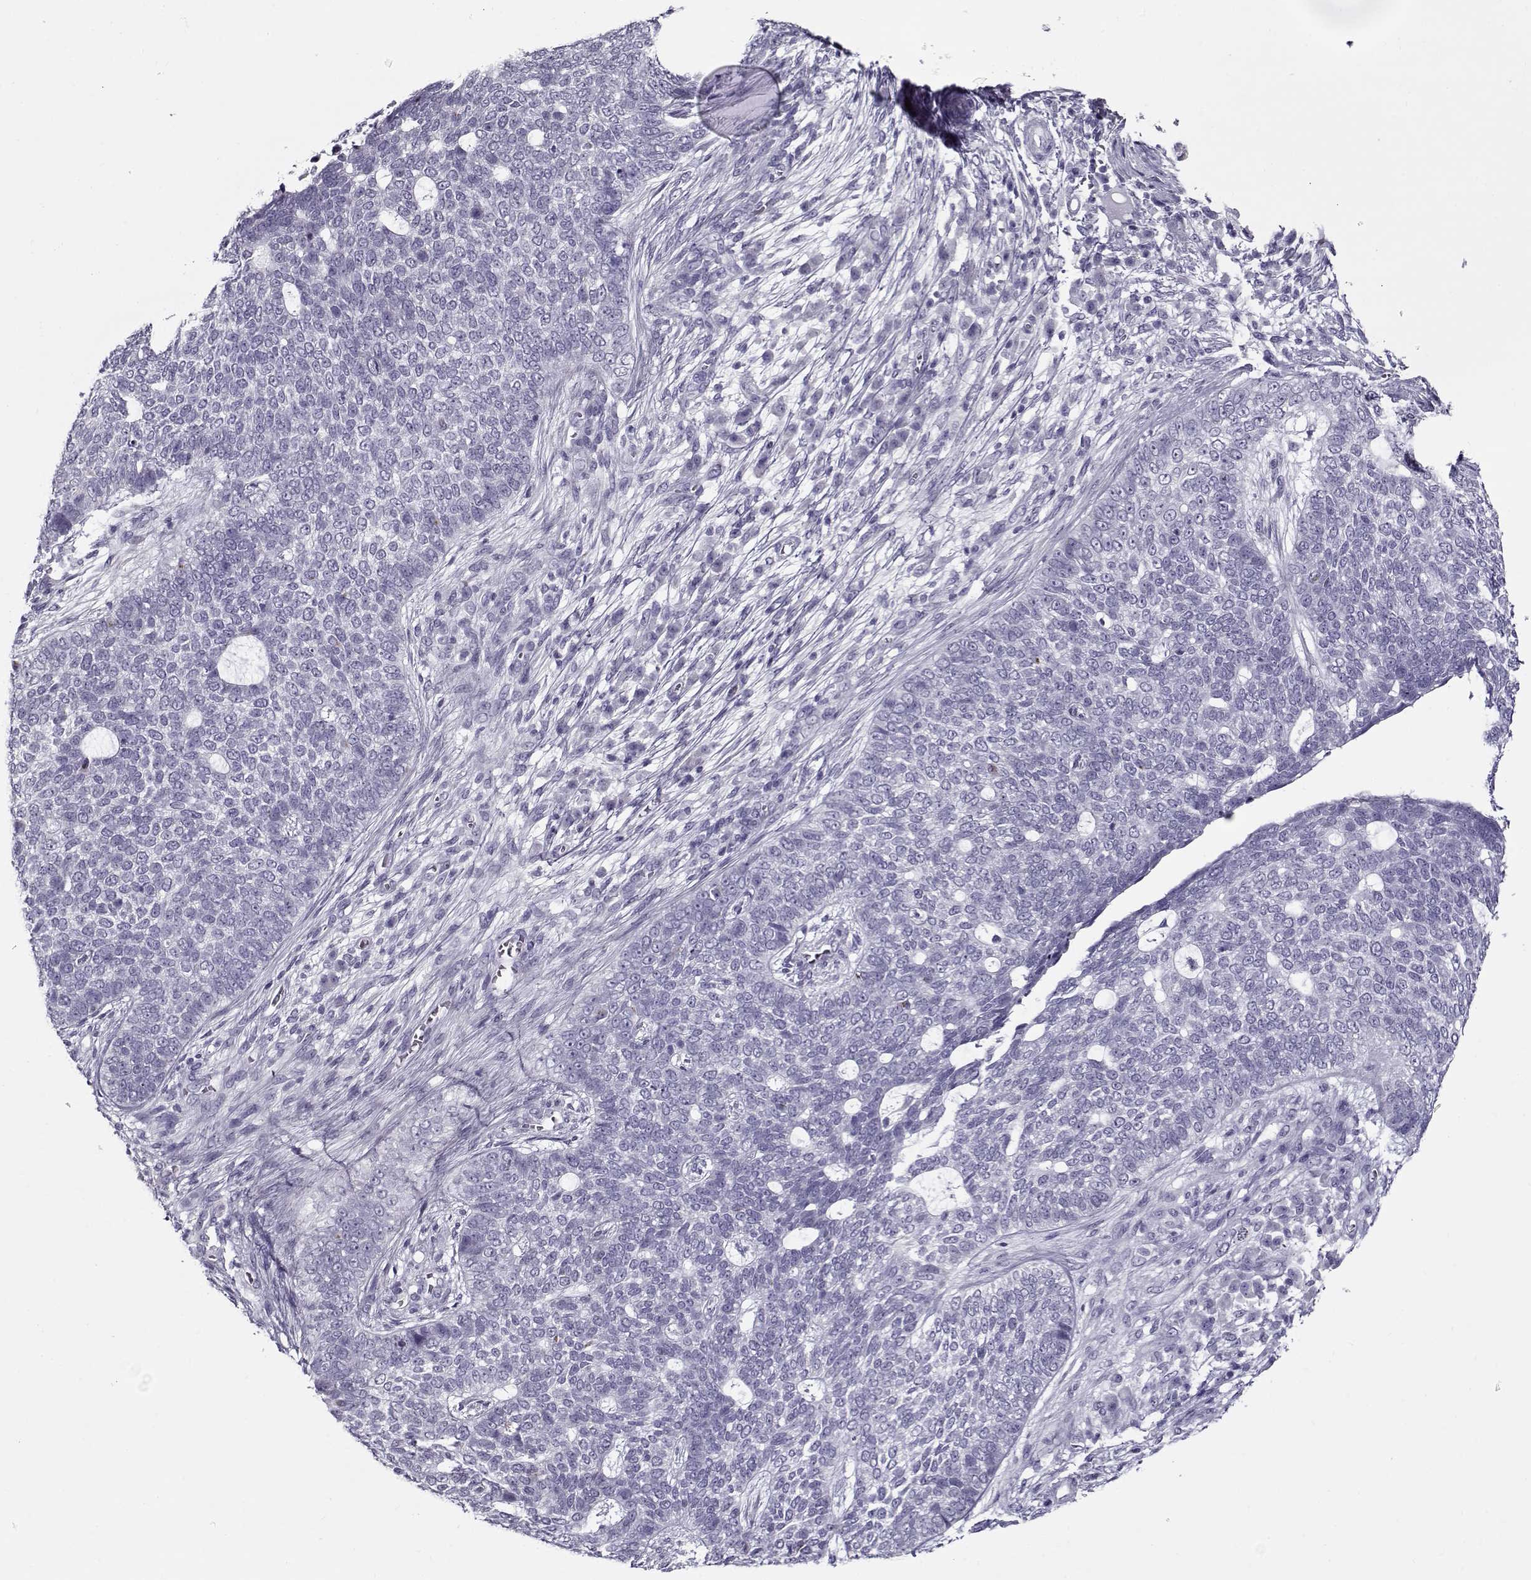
{"staining": {"intensity": "negative", "quantity": "none", "location": "none"}, "tissue": "skin cancer", "cell_type": "Tumor cells", "image_type": "cancer", "snomed": [{"axis": "morphology", "description": "Basal cell carcinoma"}, {"axis": "topography", "description": "Skin"}], "caption": "A photomicrograph of human skin cancer is negative for staining in tumor cells.", "gene": "GAGE2A", "patient": {"sex": "female", "age": 69}}